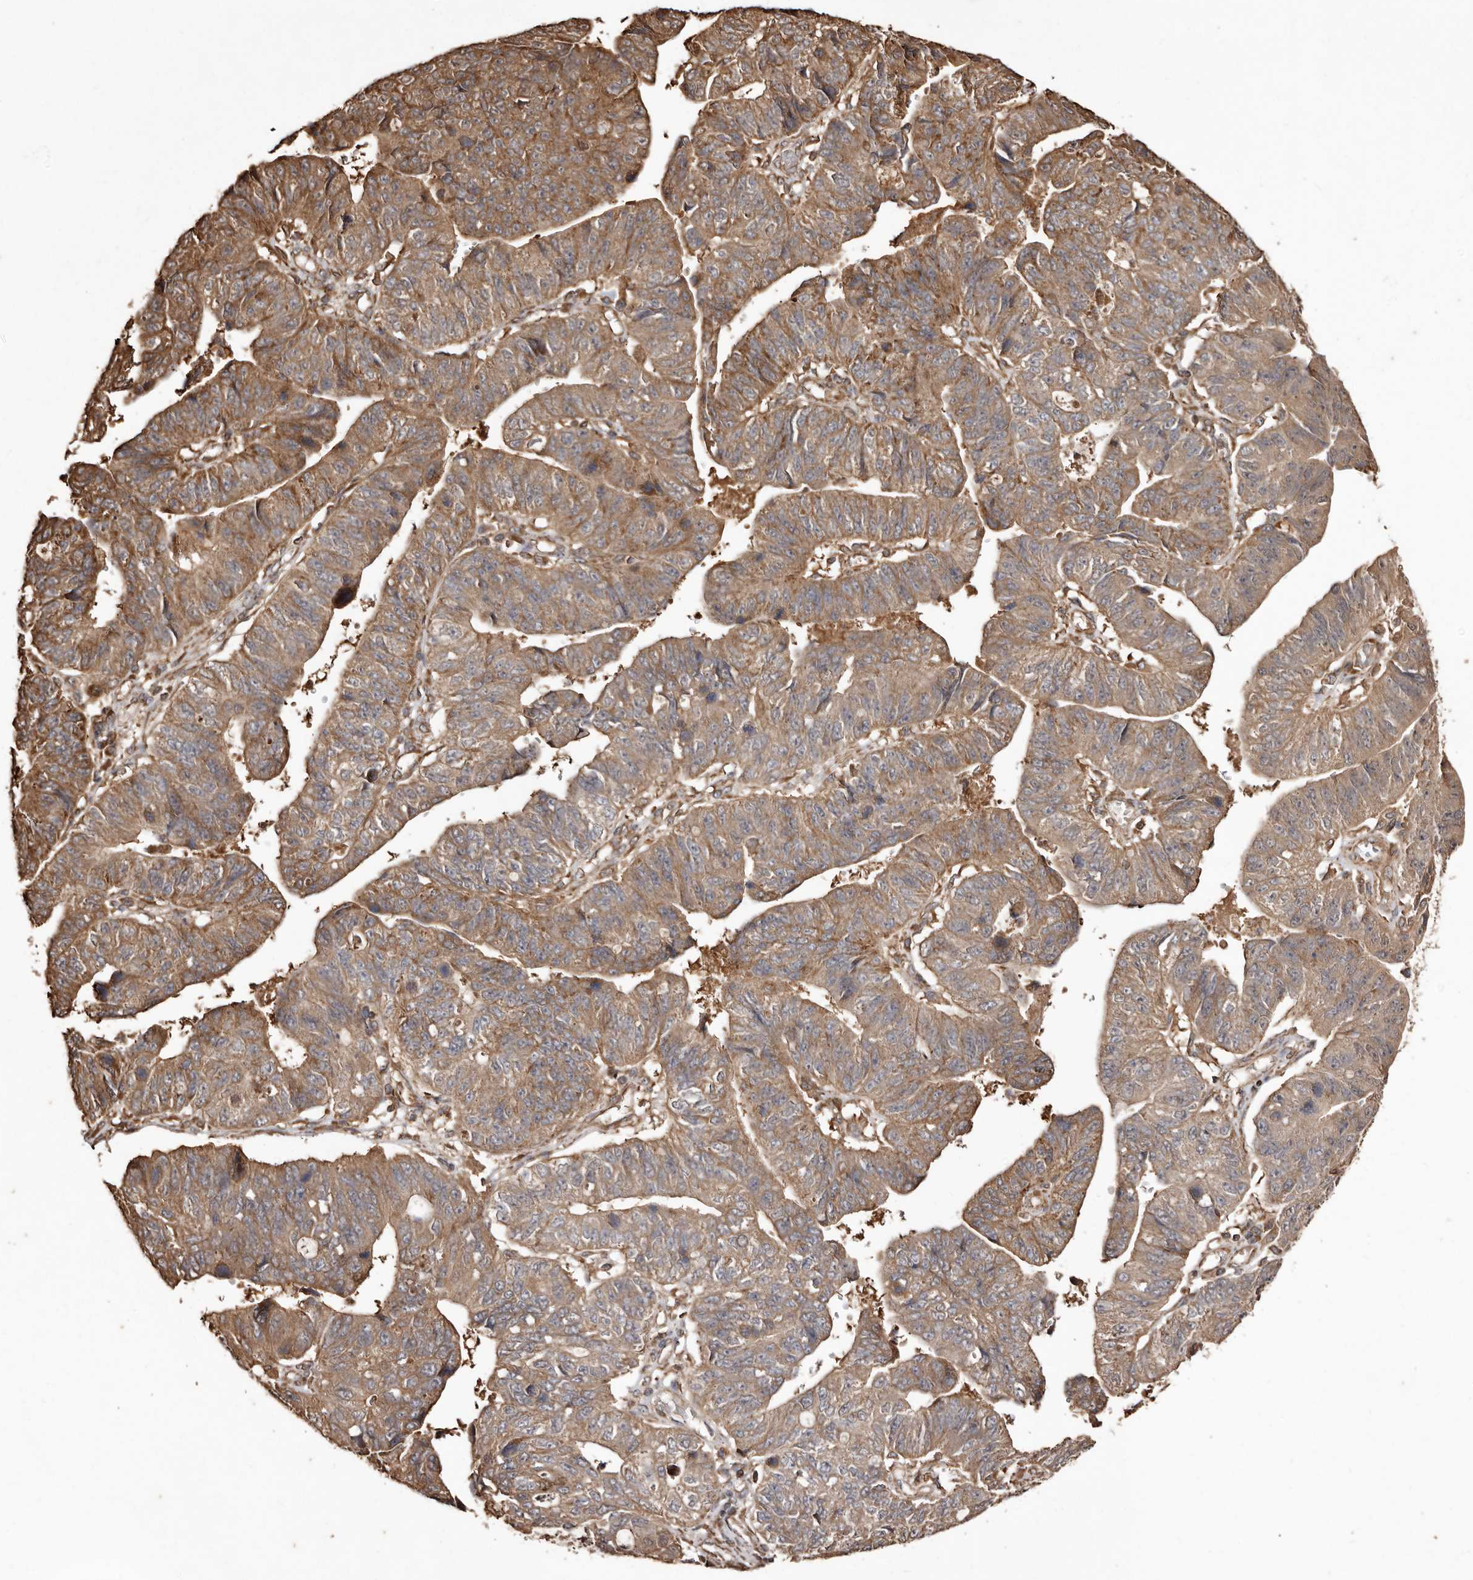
{"staining": {"intensity": "moderate", "quantity": ">75%", "location": "cytoplasmic/membranous"}, "tissue": "stomach cancer", "cell_type": "Tumor cells", "image_type": "cancer", "snomed": [{"axis": "morphology", "description": "Adenocarcinoma, NOS"}, {"axis": "topography", "description": "Stomach"}], "caption": "Human adenocarcinoma (stomach) stained with a protein marker reveals moderate staining in tumor cells.", "gene": "MACC1", "patient": {"sex": "male", "age": 59}}